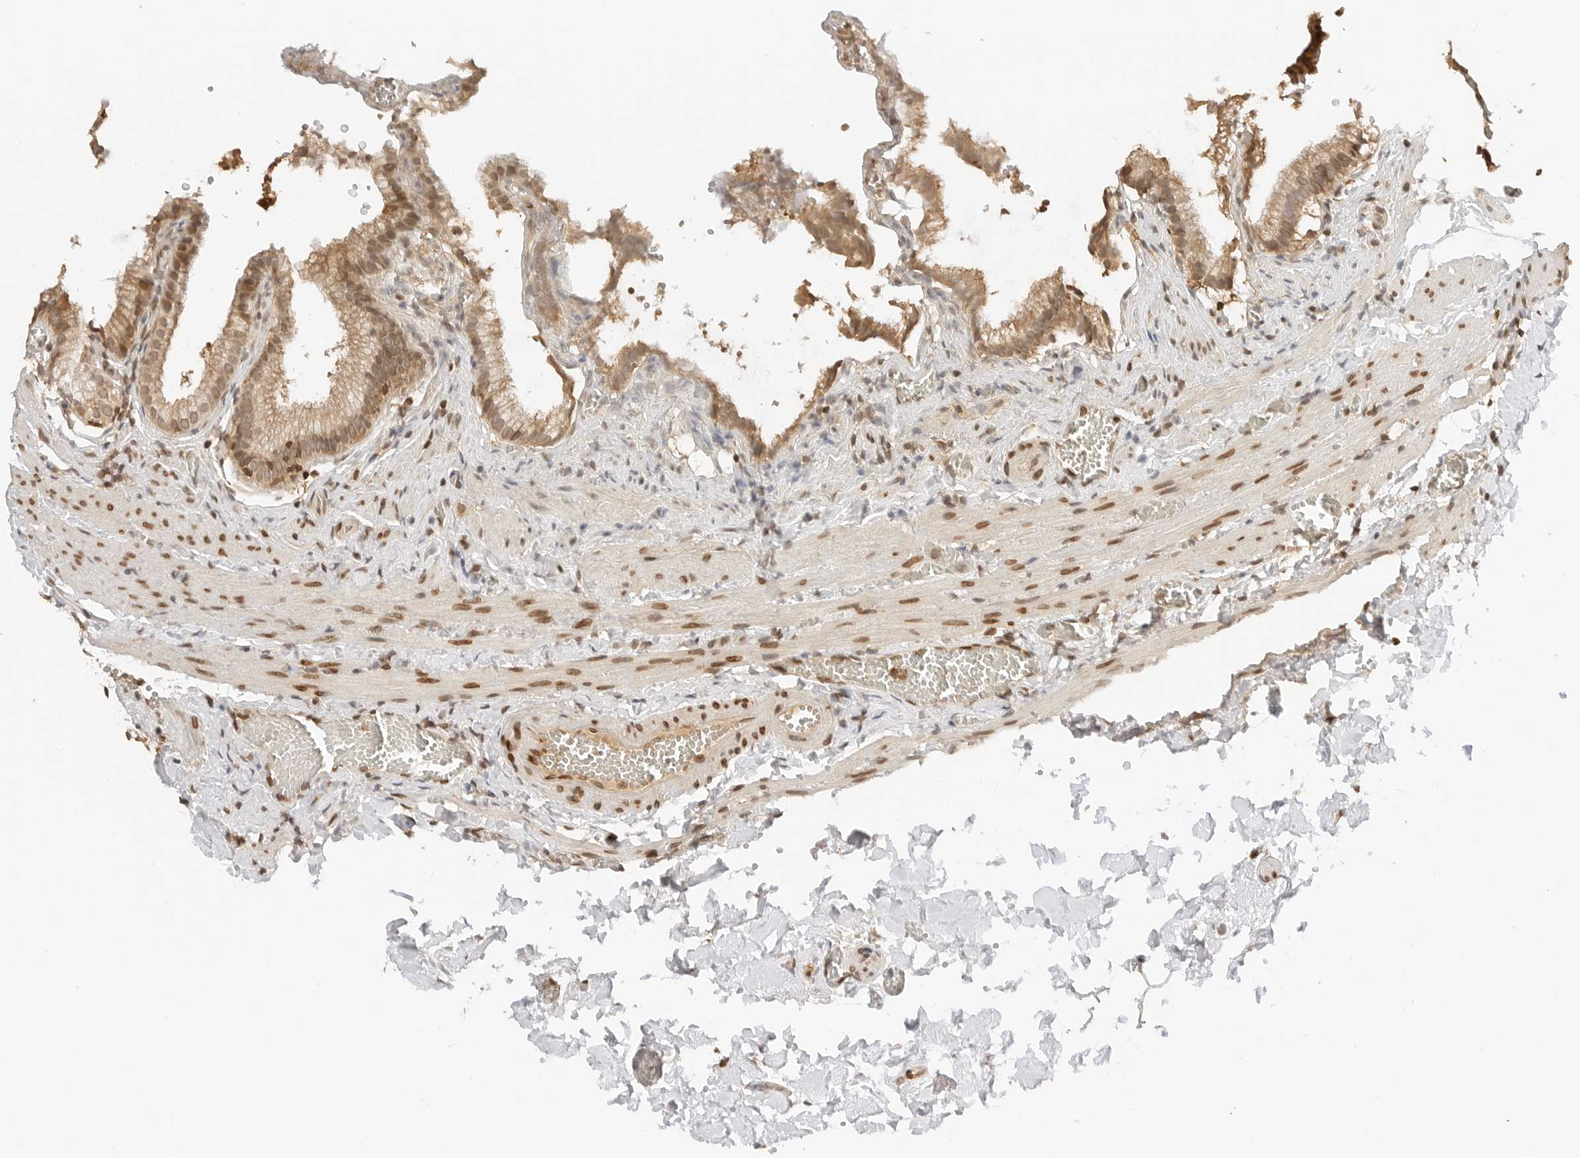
{"staining": {"intensity": "moderate", "quantity": ">75%", "location": "cytoplasmic/membranous,nuclear"}, "tissue": "gallbladder", "cell_type": "Glandular cells", "image_type": "normal", "snomed": [{"axis": "morphology", "description": "Normal tissue, NOS"}, {"axis": "topography", "description": "Gallbladder"}], "caption": "A high-resolution histopathology image shows immunohistochemistry staining of normal gallbladder, which reveals moderate cytoplasmic/membranous,nuclear staining in about >75% of glandular cells.", "gene": "POLH", "patient": {"sex": "male", "age": 38}}